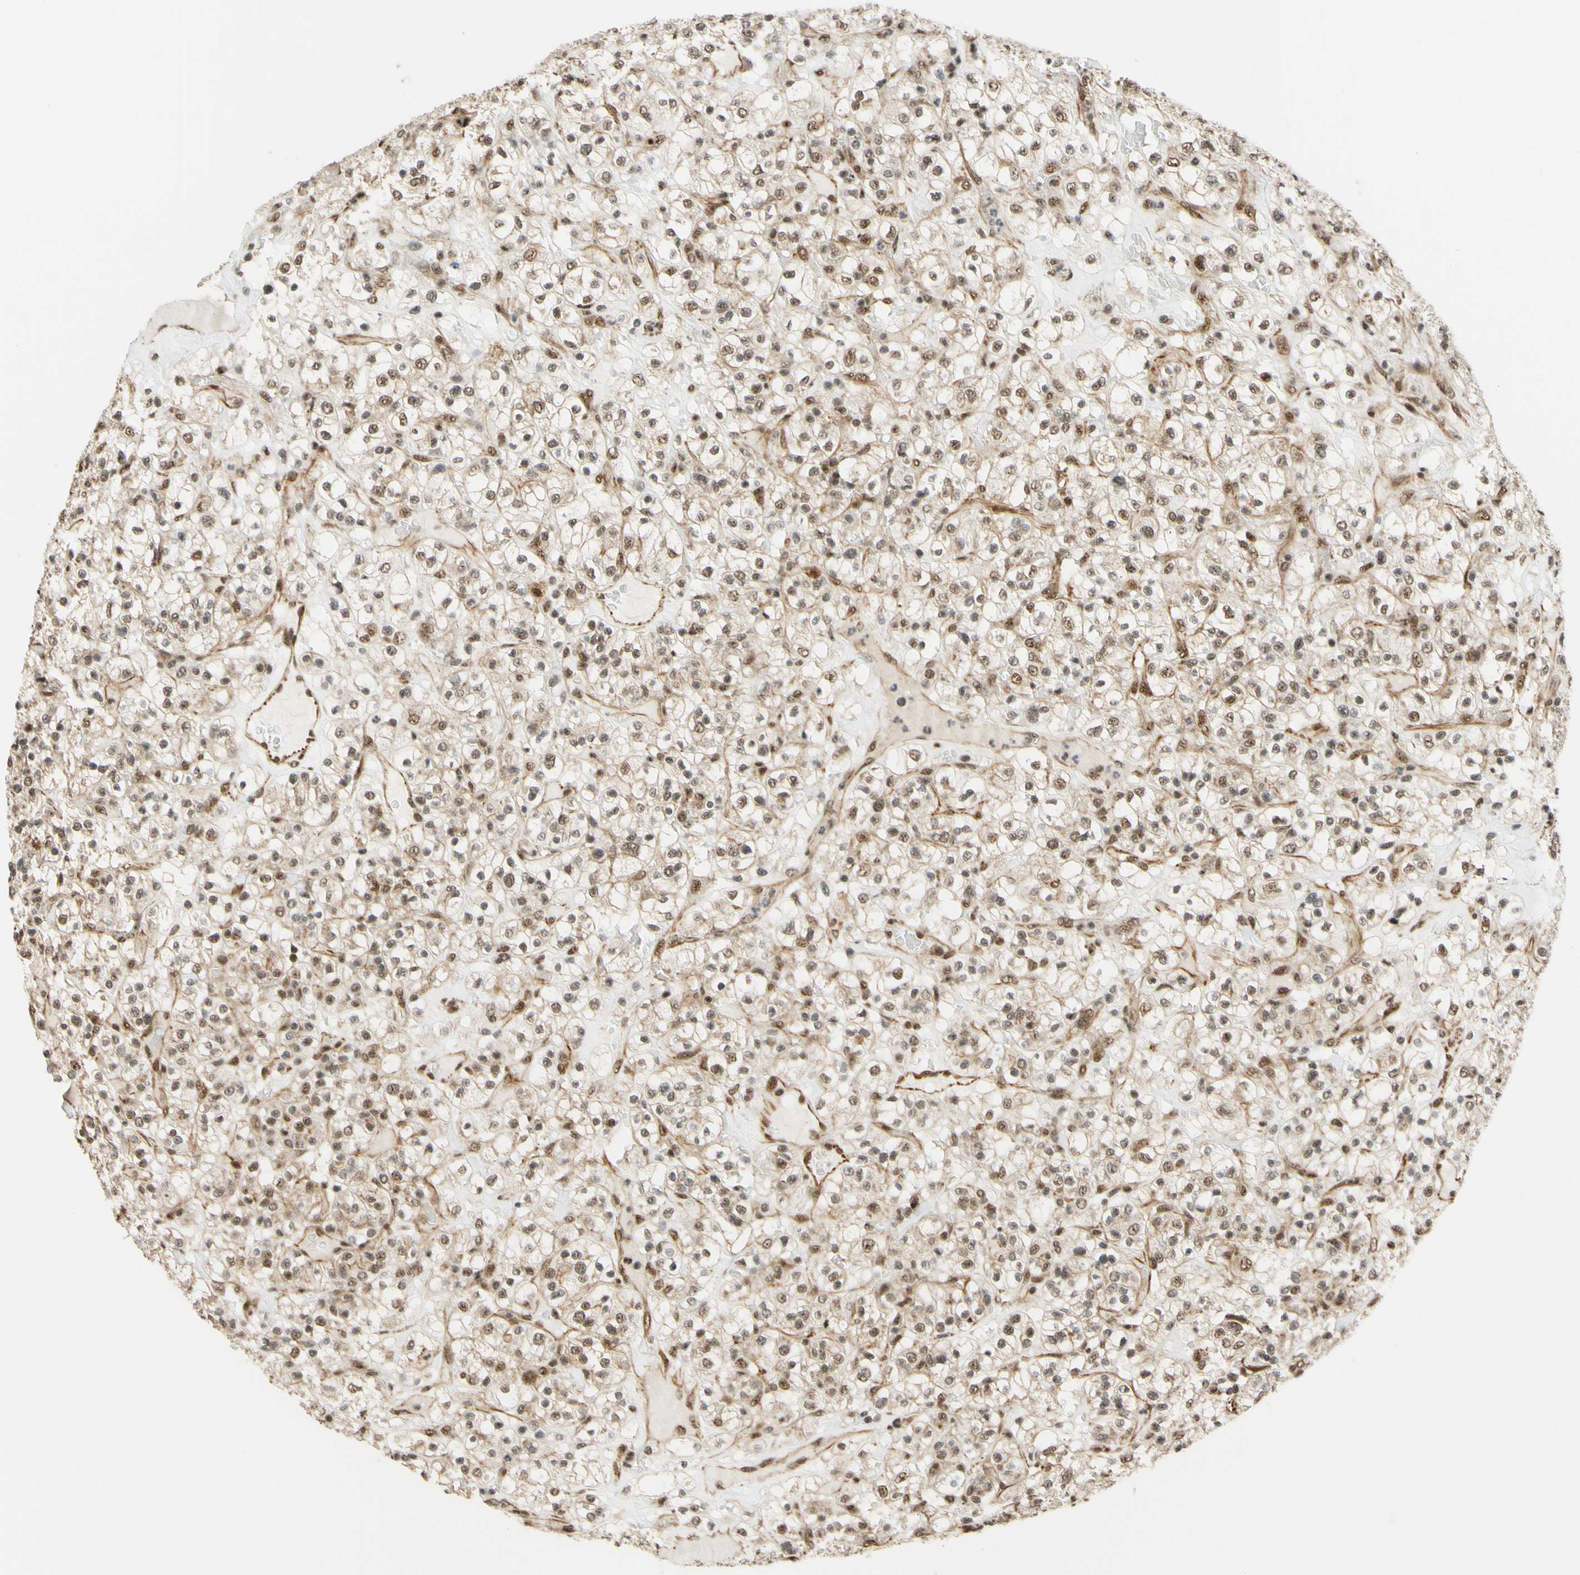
{"staining": {"intensity": "moderate", "quantity": ">75%", "location": "nuclear"}, "tissue": "renal cancer", "cell_type": "Tumor cells", "image_type": "cancer", "snomed": [{"axis": "morphology", "description": "Normal tissue, NOS"}, {"axis": "morphology", "description": "Adenocarcinoma, NOS"}, {"axis": "topography", "description": "Kidney"}], "caption": "This is a micrograph of IHC staining of adenocarcinoma (renal), which shows moderate staining in the nuclear of tumor cells.", "gene": "SAP18", "patient": {"sex": "female", "age": 72}}